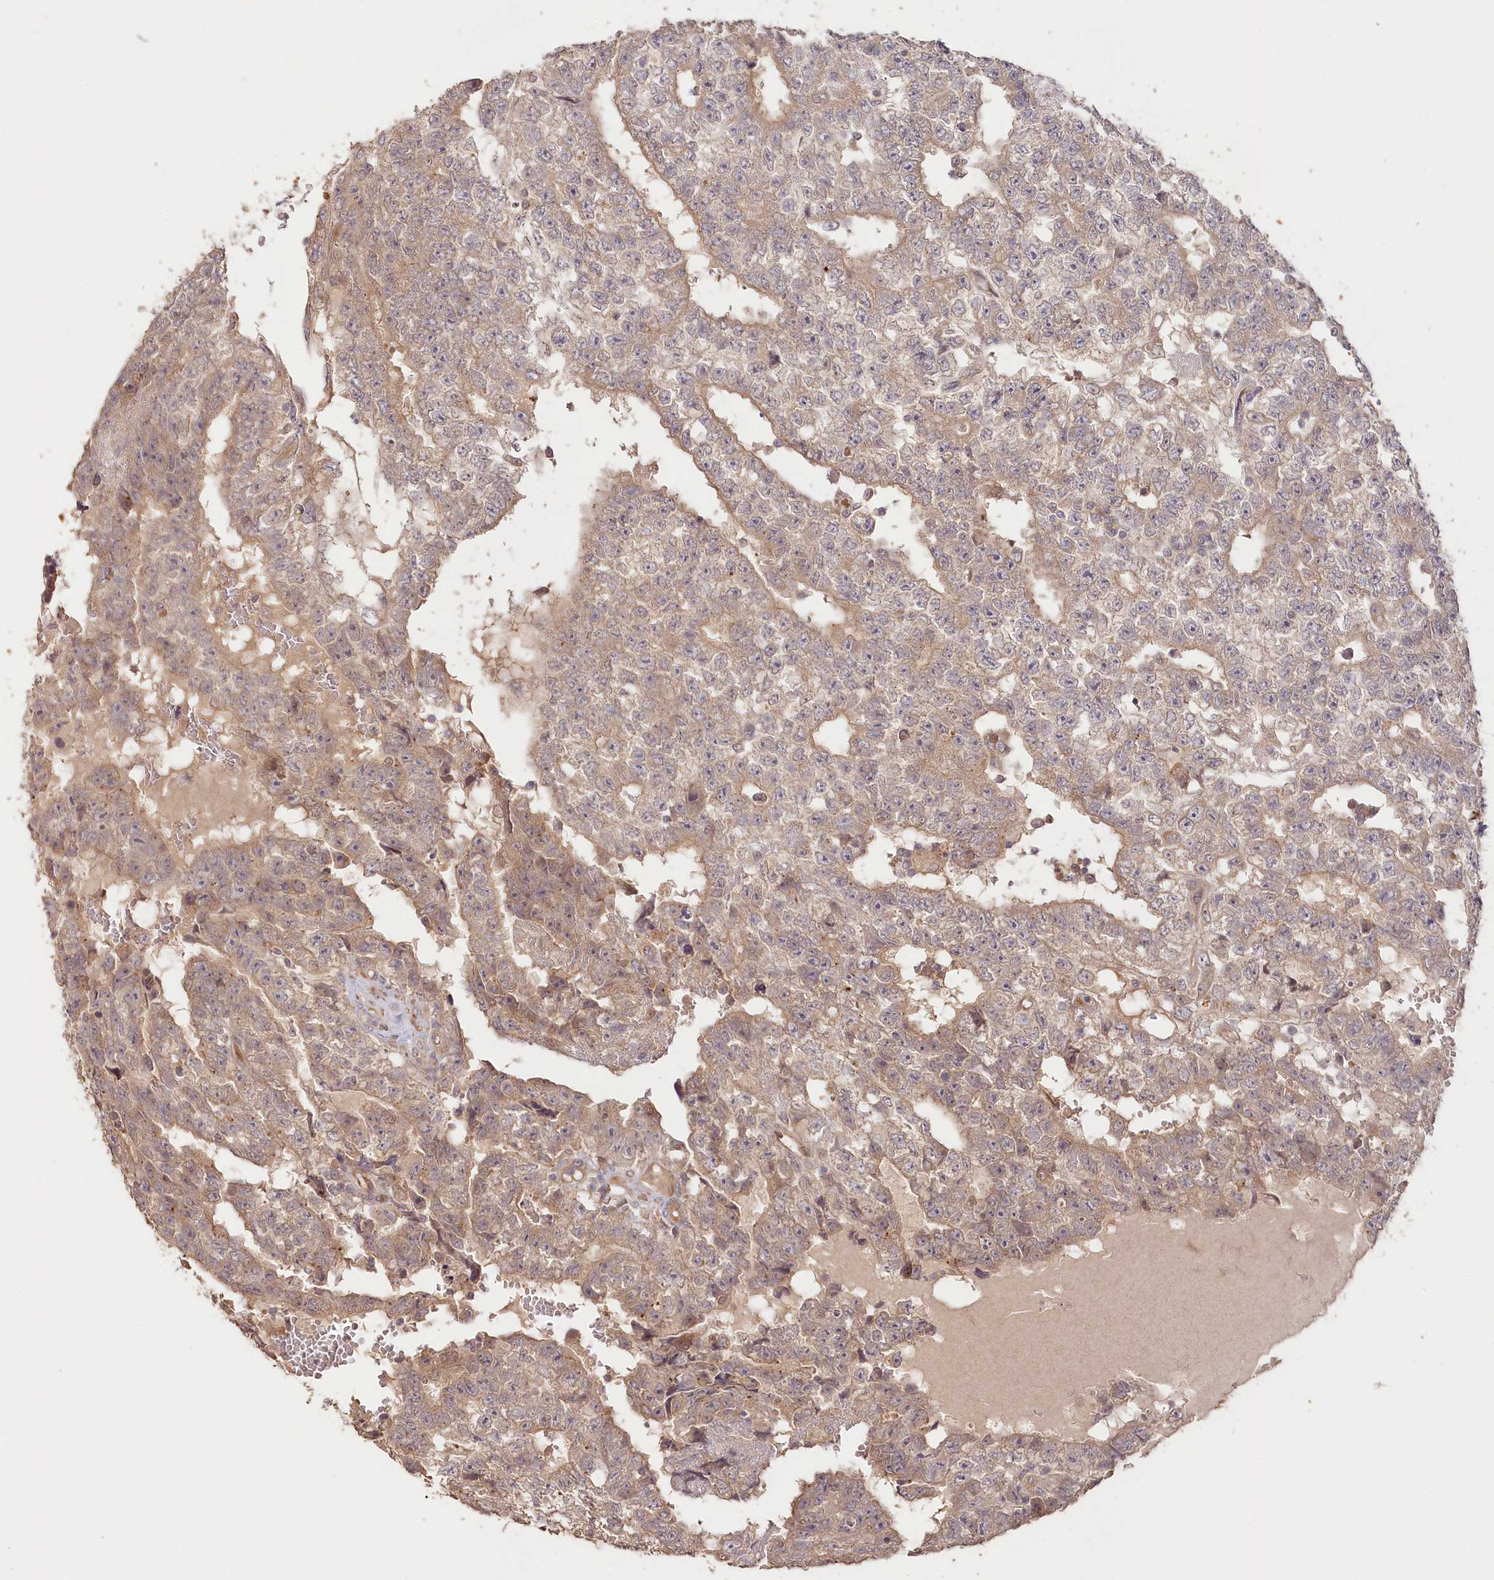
{"staining": {"intensity": "moderate", "quantity": ">75%", "location": "cytoplasmic/membranous"}, "tissue": "testis cancer", "cell_type": "Tumor cells", "image_type": "cancer", "snomed": [{"axis": "morphology", "description": "Carcinoma, Embryonal, NOS"}, {"axis": "topography", "description": "Testis"}], "caption": "A medium amount of moderate cytoplasmic/membranous staining is appreciated in about >75% of tumor cells in testis cancer (embryonal carcinoma) tissue.", "gene": "IRAK1BP1", "patient": {"sex": "male", "age": 25}}